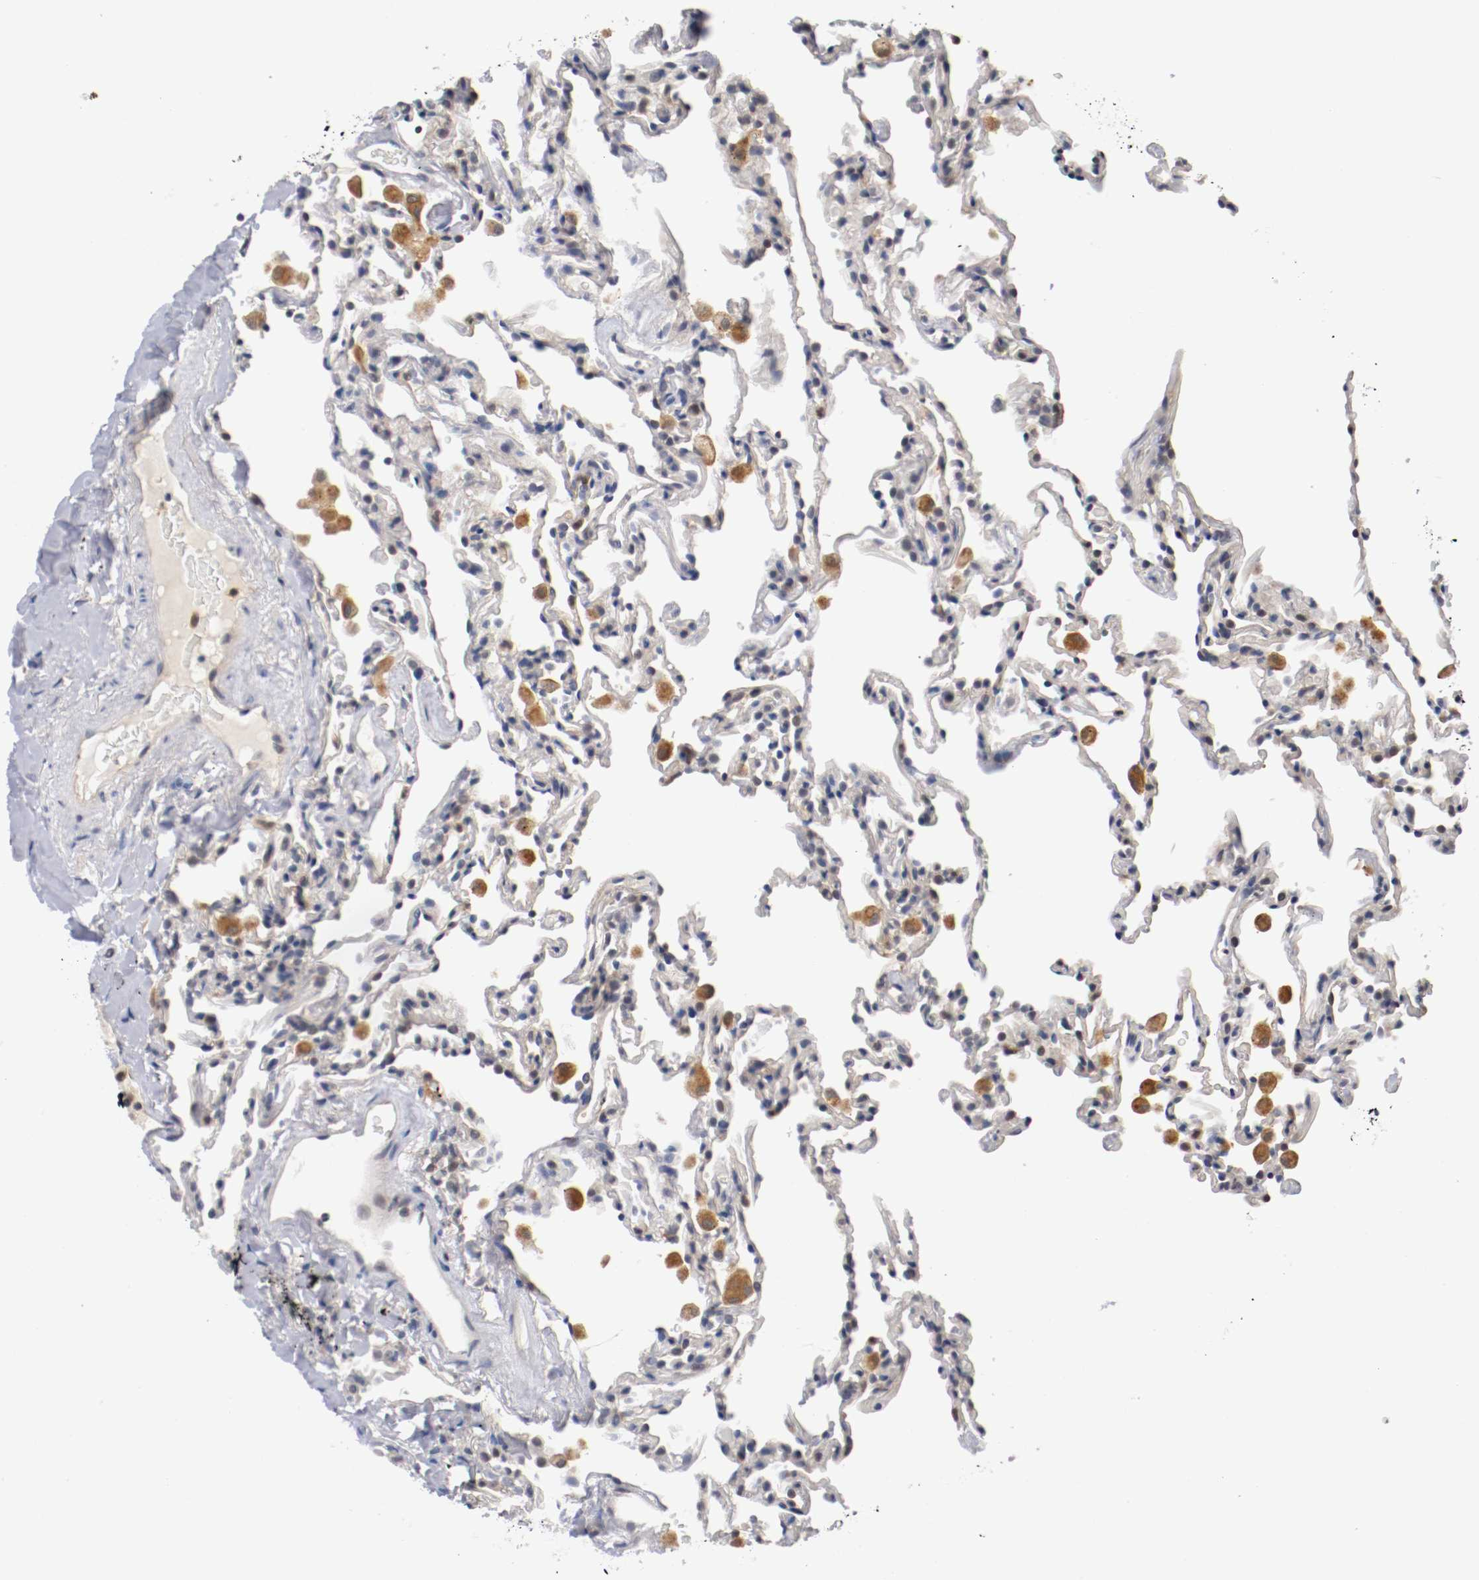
{"staining": {"intensity": "weak", "quantity": "25%-75%", "location": "cytoplasmic/membranous"}, "tissue": "lung", "cell_type": "Alveolar cells", "image_type": "normal", "snomed": [{"axis": "morphology", "description": "Normal tissue, NOS"}, {"axis": "morphology", "description": "Soft tissue tumor metastatic"}, {"axis": "topography", "description": "Lung"}], "caption": "Benign lung shows weak cytoplasmic/membranous expression in approximately 25%-75% of alveolar cells, visualized by immunohistochemistry. The staining was performed using DAB (3,3'-diaminobenzidine) to visualize the protein expression in brown, while the nuclei were stained in blue with hematoxylin (Magnification: 20x).", "gene": "RBM23", "patient": {"sex": "male", "age": 59}}